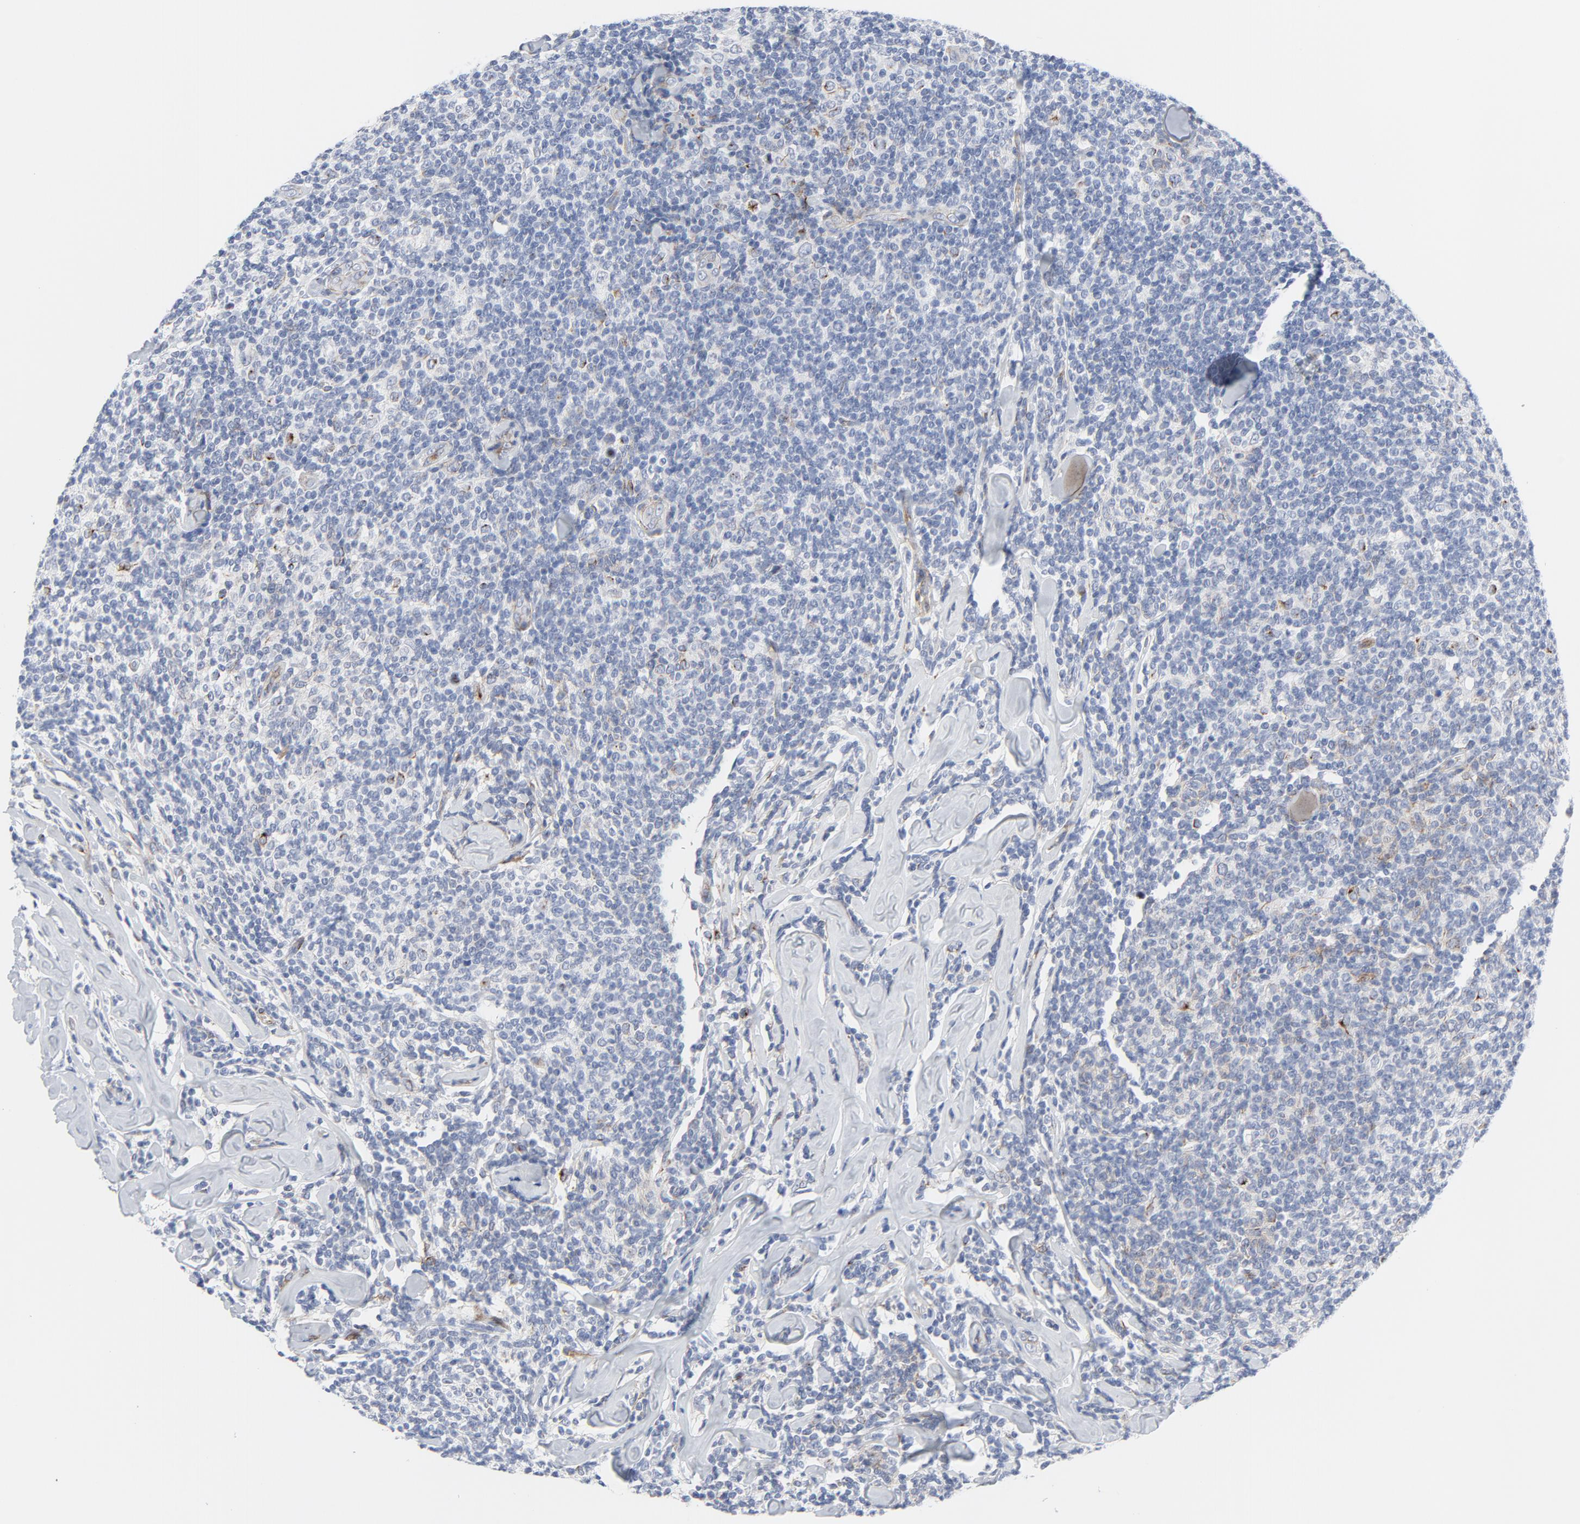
{"staining": {"intensity": "negative", "quantity": "none", "location": "none"}, "tissue": "lymphoma", "cell_type": "Tumor cells", "image_type": "cancer", "snomed": [{"axis": "morphology", "description": "Malignant lymphoma, non-Hodgkin's type, Low grade"}, {"axis": "topography", "description": "Lymph node"}], "caption": "High power microscopy image of an immunohistochemistry photomicrograph of malignant lymphoma, non-Hodgkin's type (low-grade), revealing no significant positivity in tumor cells.", "gene": "TUBB1", "patient": {"sex": "female", "age": 56}}